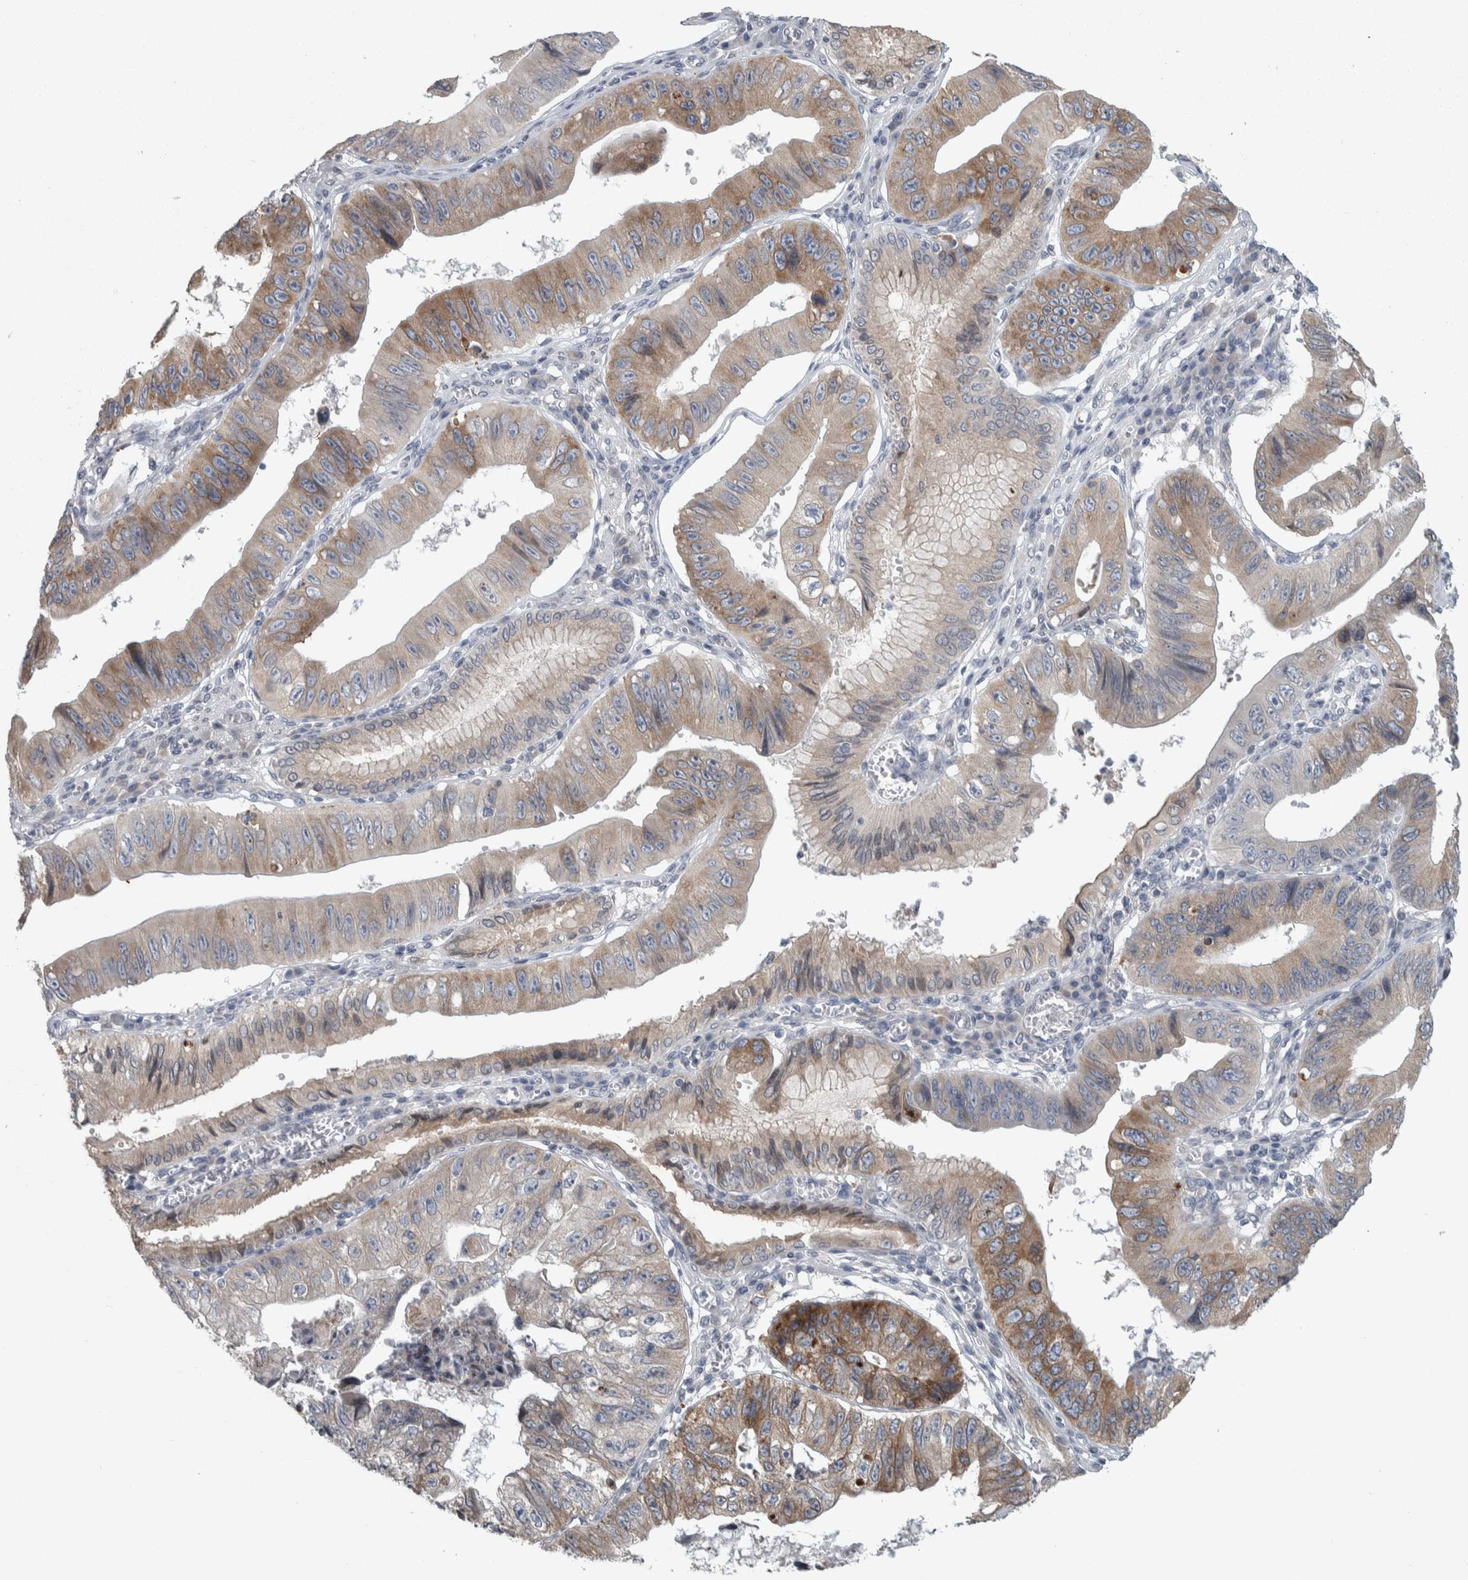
{"staining": {"intensity": "moderate", "quantity": ">75%", "location": "cytoplasmic/membranous"}, "tissue": "stomach cancer", "cell_type": "Tumor cells", "image_type": "cancer", "snomed": [{"axis": "morphology", "description": "Adenocarcinoma, NOS"}, {"axis": "topography", "description": "Stomach"}], "caption": "Moderate cytoplasmic/membranous expression is appreciated in approximately >75% of tumor cells in stomach cancer.", "gene": "SIGMAR1", "patient": {"sex": "male", "age": 59}}